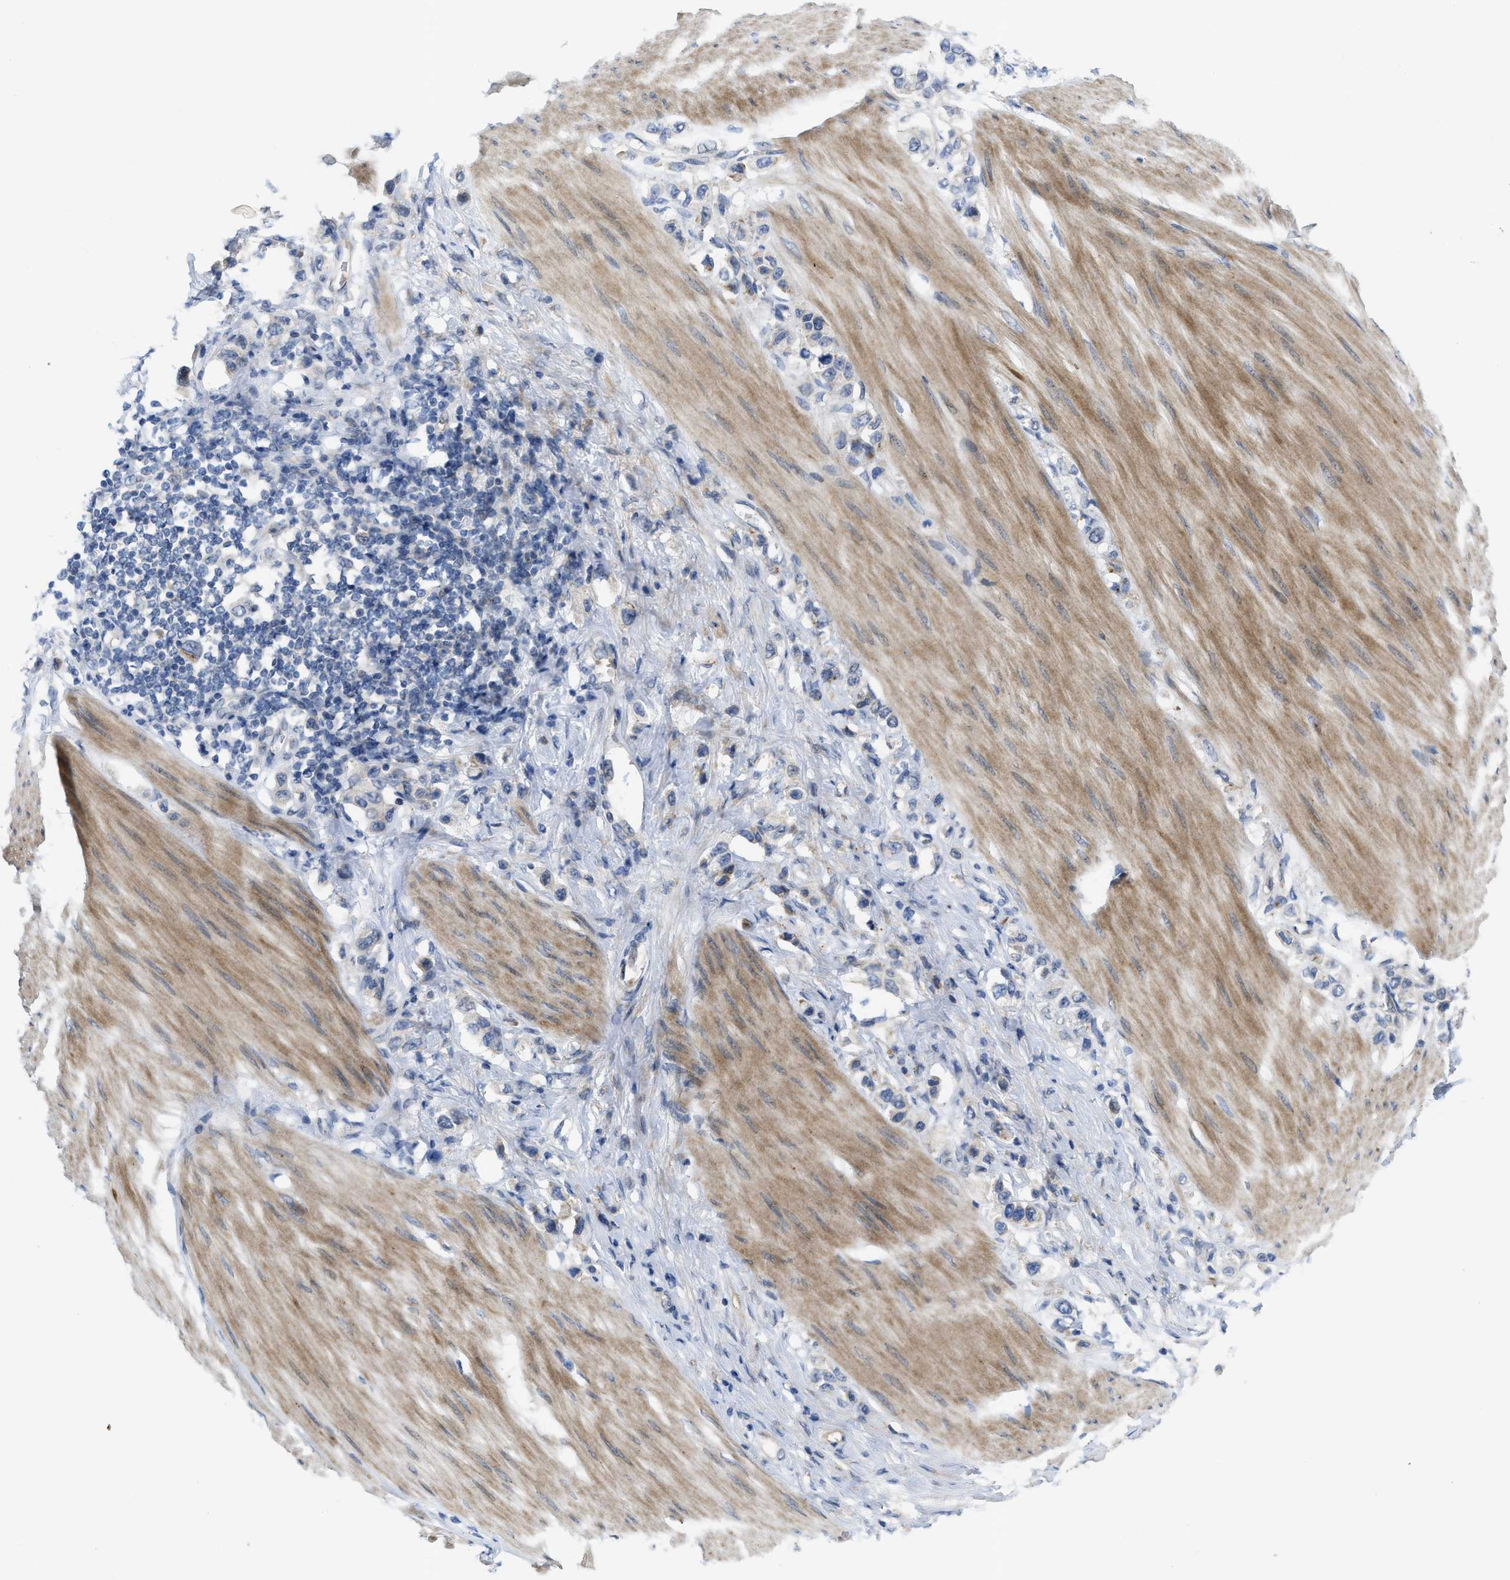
{"staining": {"intensity": "weak", "quantity": "<25%", "location": "cytoplasmic/membranous"}, "tissue": "stomach cancer", "cell_type": "Tumor cells", "image_type": "cancer", "snomed": [{"axis": "morphology", "description": "Adenocarcinoma, NOS"}, {"axis": "topography", "description": "Stomach"}], "caption": "A histopathology image of human stomach adenocarcinoma is negative for staining in tumor cells.", "gene": "CDPF1", "patient": {"sex": "female", "age": 65}}